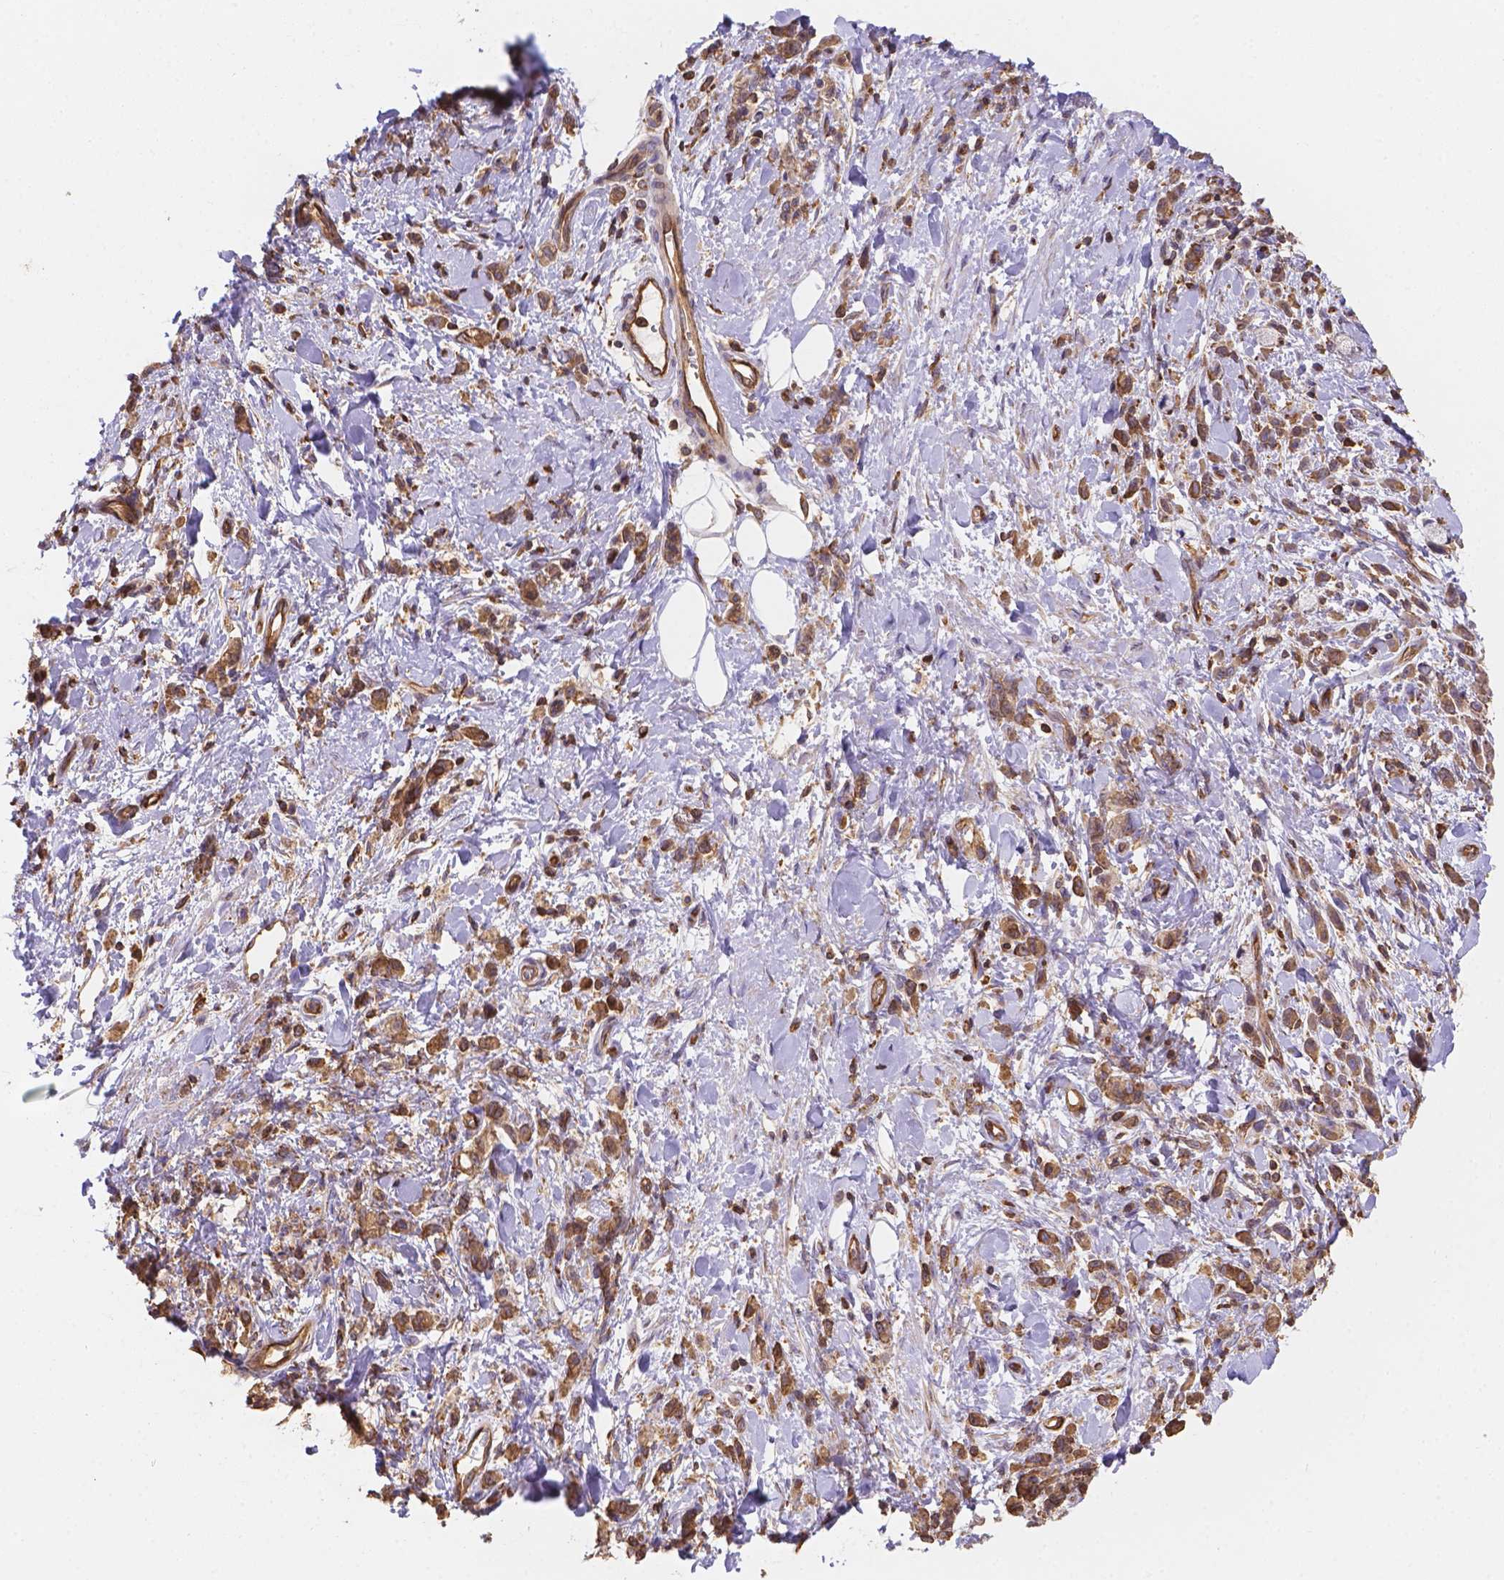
{"staining": {"intensity": "moderate", "quantity": ">75%", "location": "cytoplasmic/membranous,nuclear"}, "tissue": "stomach cancer", "cell_type": "Tumor cells", "image_type": "cancer", "snomed": [{"axis": "morphology", "description": "Adenocarcinoma, NOS"}, {"axis": "topography", "description": "Stomach"}], "caption": "Immunohistochemistry (DAB (3,3'-diaminobenzidine)) staining of stomach adenocarcinoma reveals moderate cytoplasmic/membranous and nuclear protein staining in approximately >75% of tumor cells. (Brightfield microscopy of DAB IHC at high magnification).", "gene": "DMWD", "patient": {"sex": "male", "age": 77}}